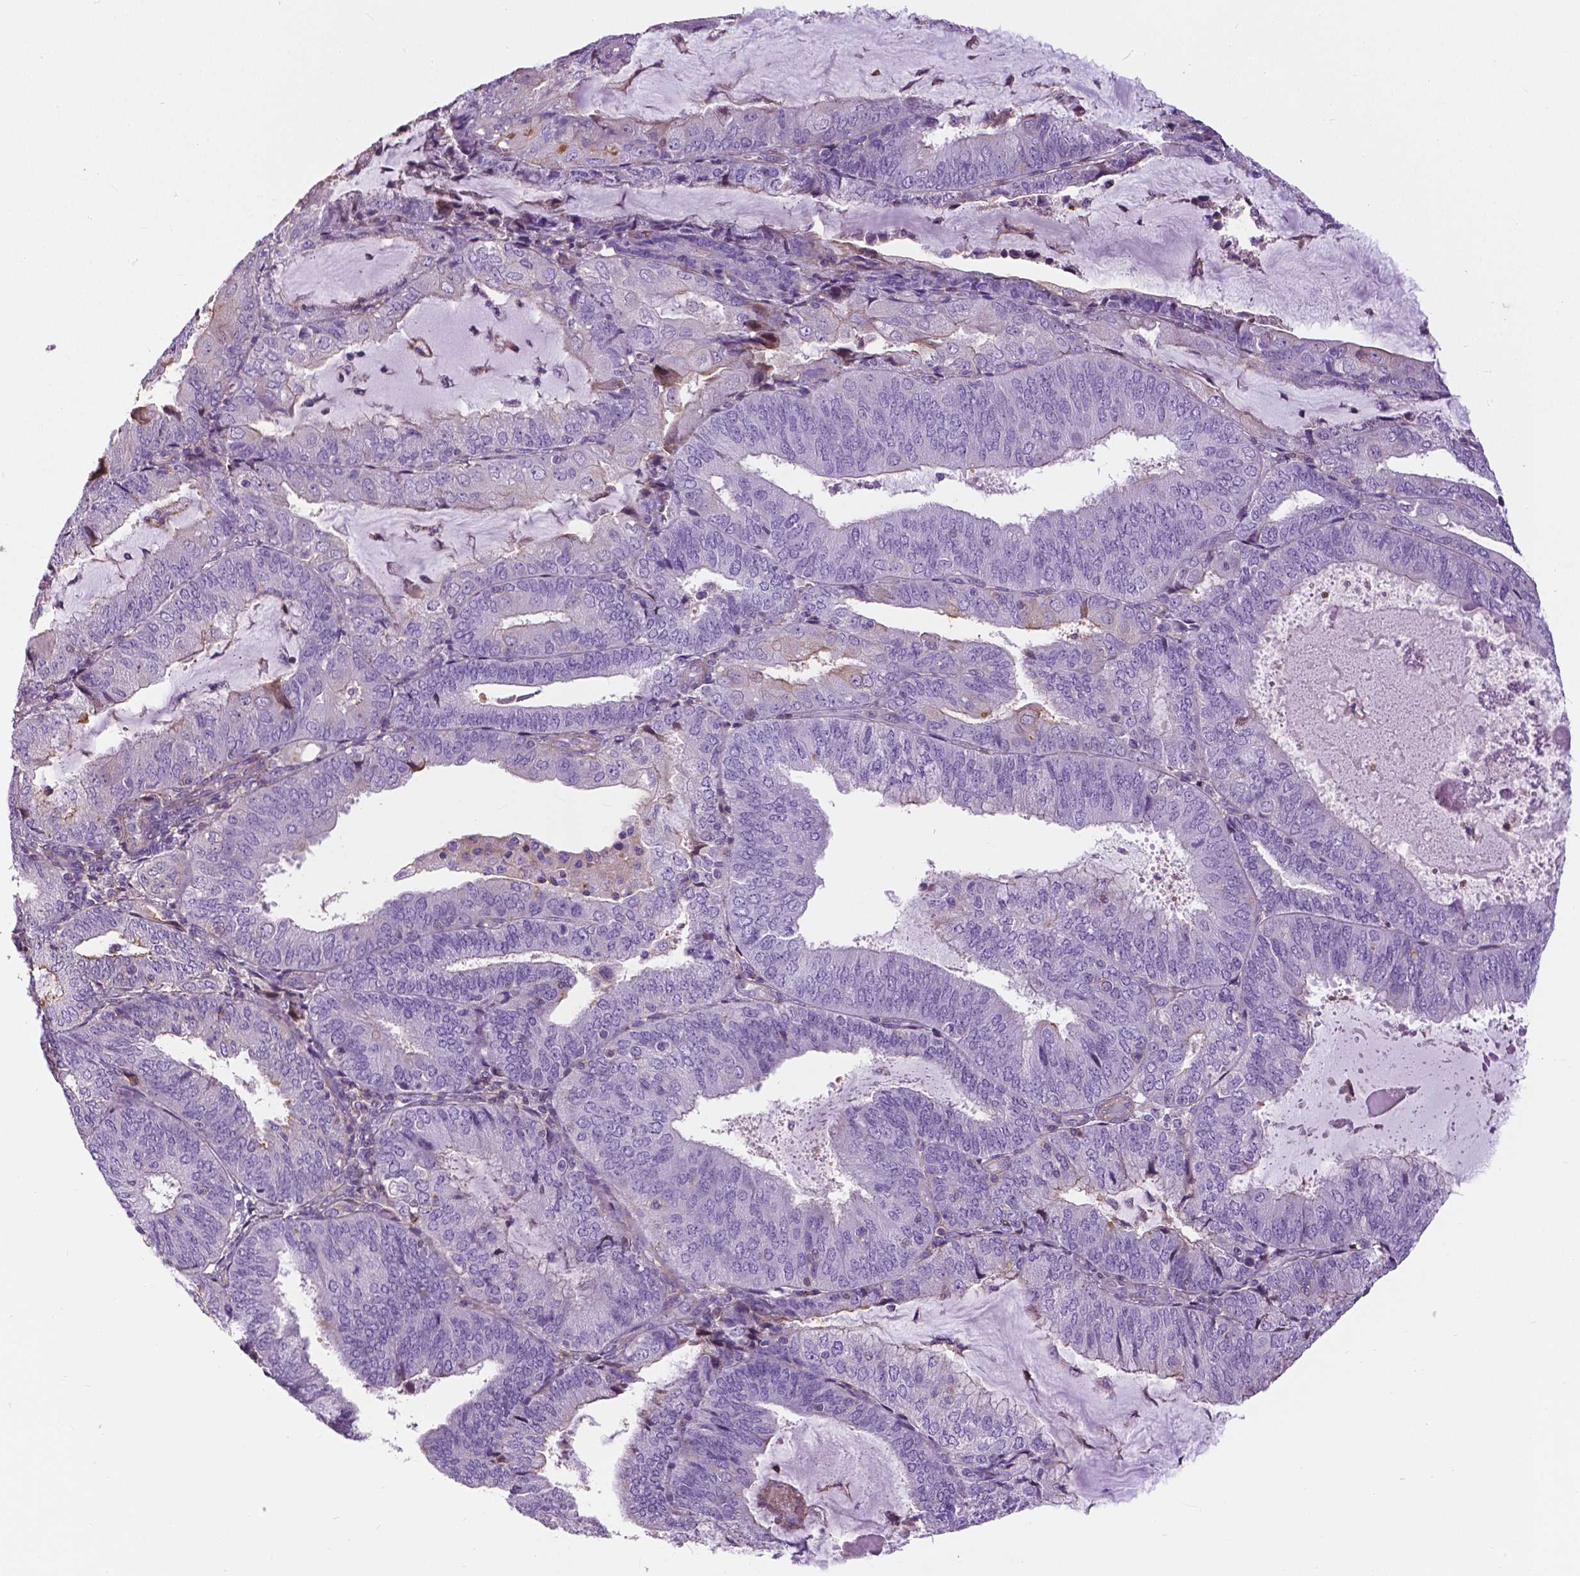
{"staining": {"intensity": "negative", "quantity": "none", "location": "none"}, "tissue": "endometrial cancer", "cell_type": "Tumor cells", "image_type": "cancer", "snomed": [{"axis": "morphology", "description": "Adenocarcinoma, NOS"}, {"axis": "topography", "description": "Endometrium"}], "caption": "Human endometrial adenocarcinoma stained for a protein using IHC displays no expression in tumor cells.", "gene": "ANXA13", "patient": {"sex": "female", "age": 81}}